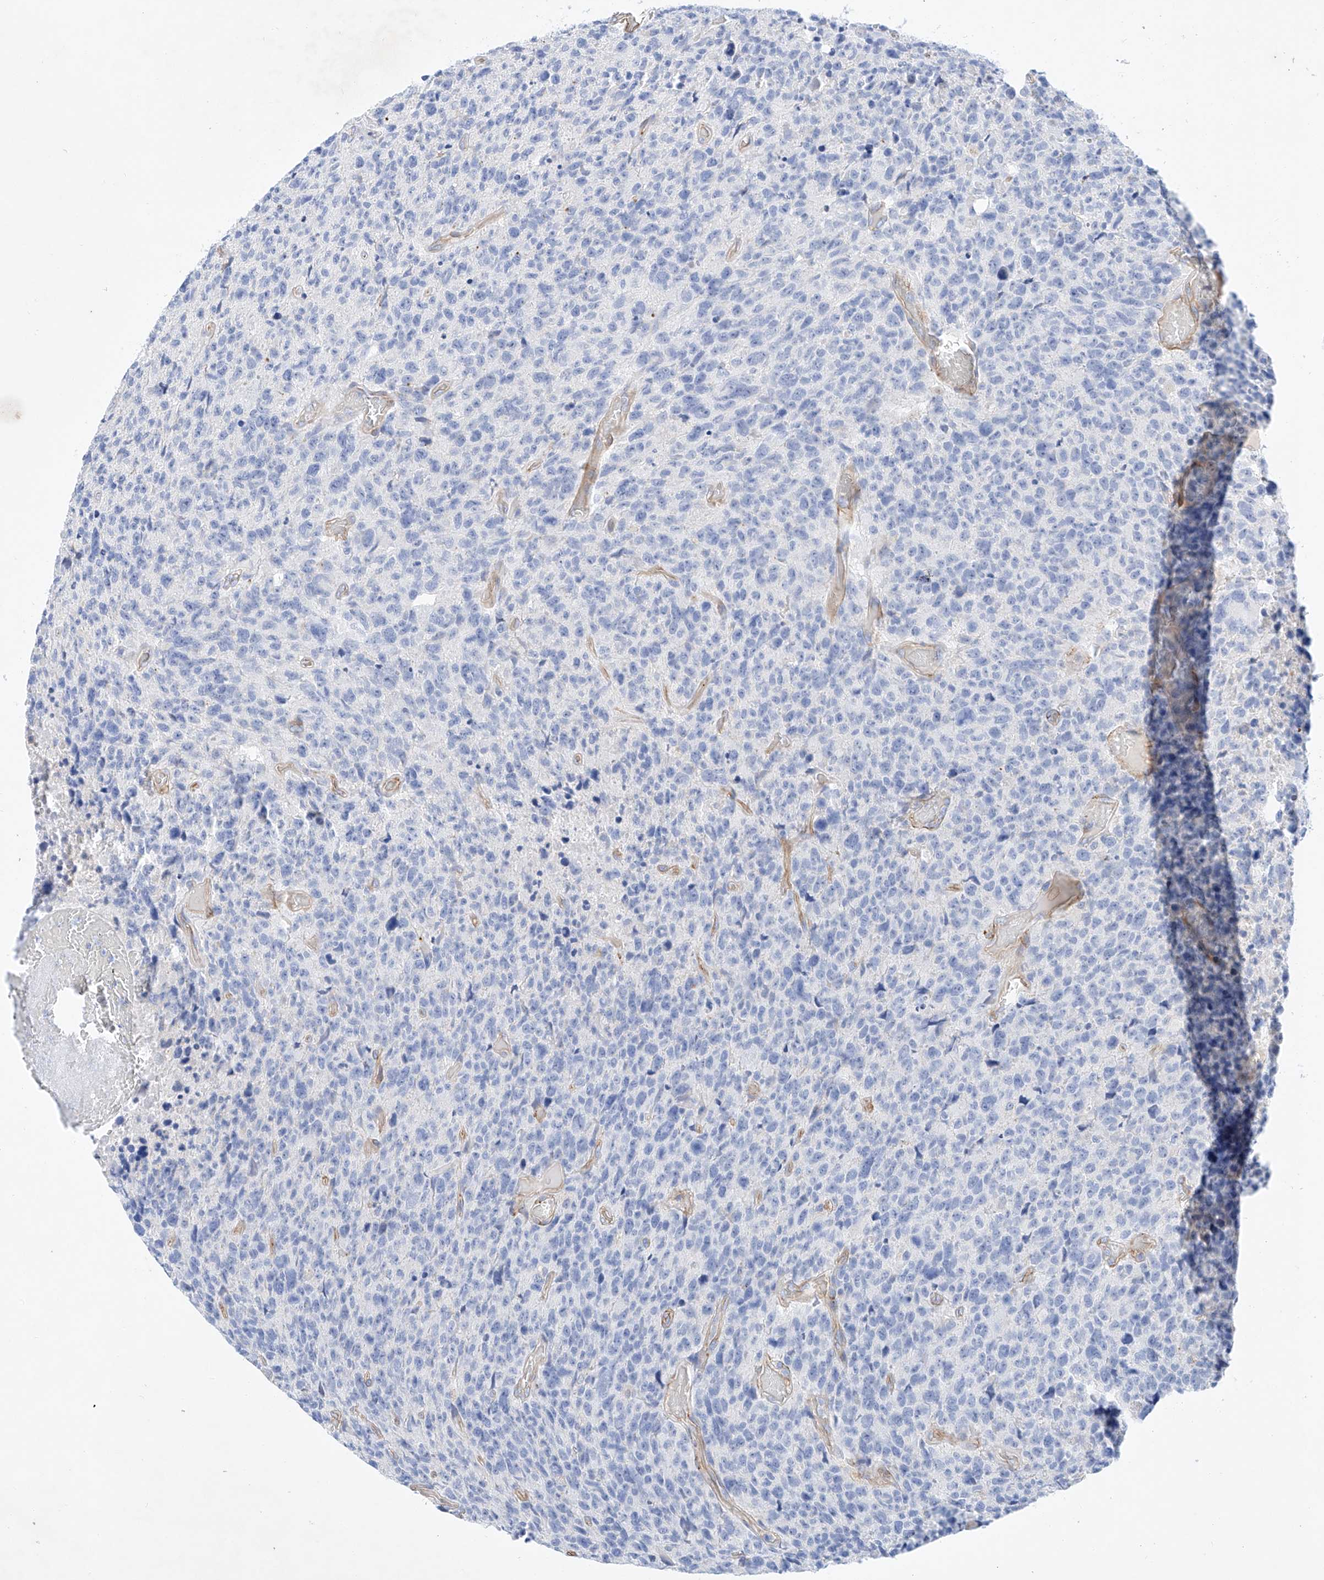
{"staining": {"intensity": "negative", "quantity": "none", "location": "none"}, "tissue": "glioma", "cell_type": "Tumor cells", "image_type": "cancer", "snomed": [{"axis": "morphology", "description": "Glioma, malignant, High grade"}, {"axis": "topography", "description": "Brain"}], "caption": "This is an IHC histopathology image of malignant high-grade glioma. There is no expression in tumor cells.", "gene": "SBSPON", "patient": {"sex": "male", "age": 69}}